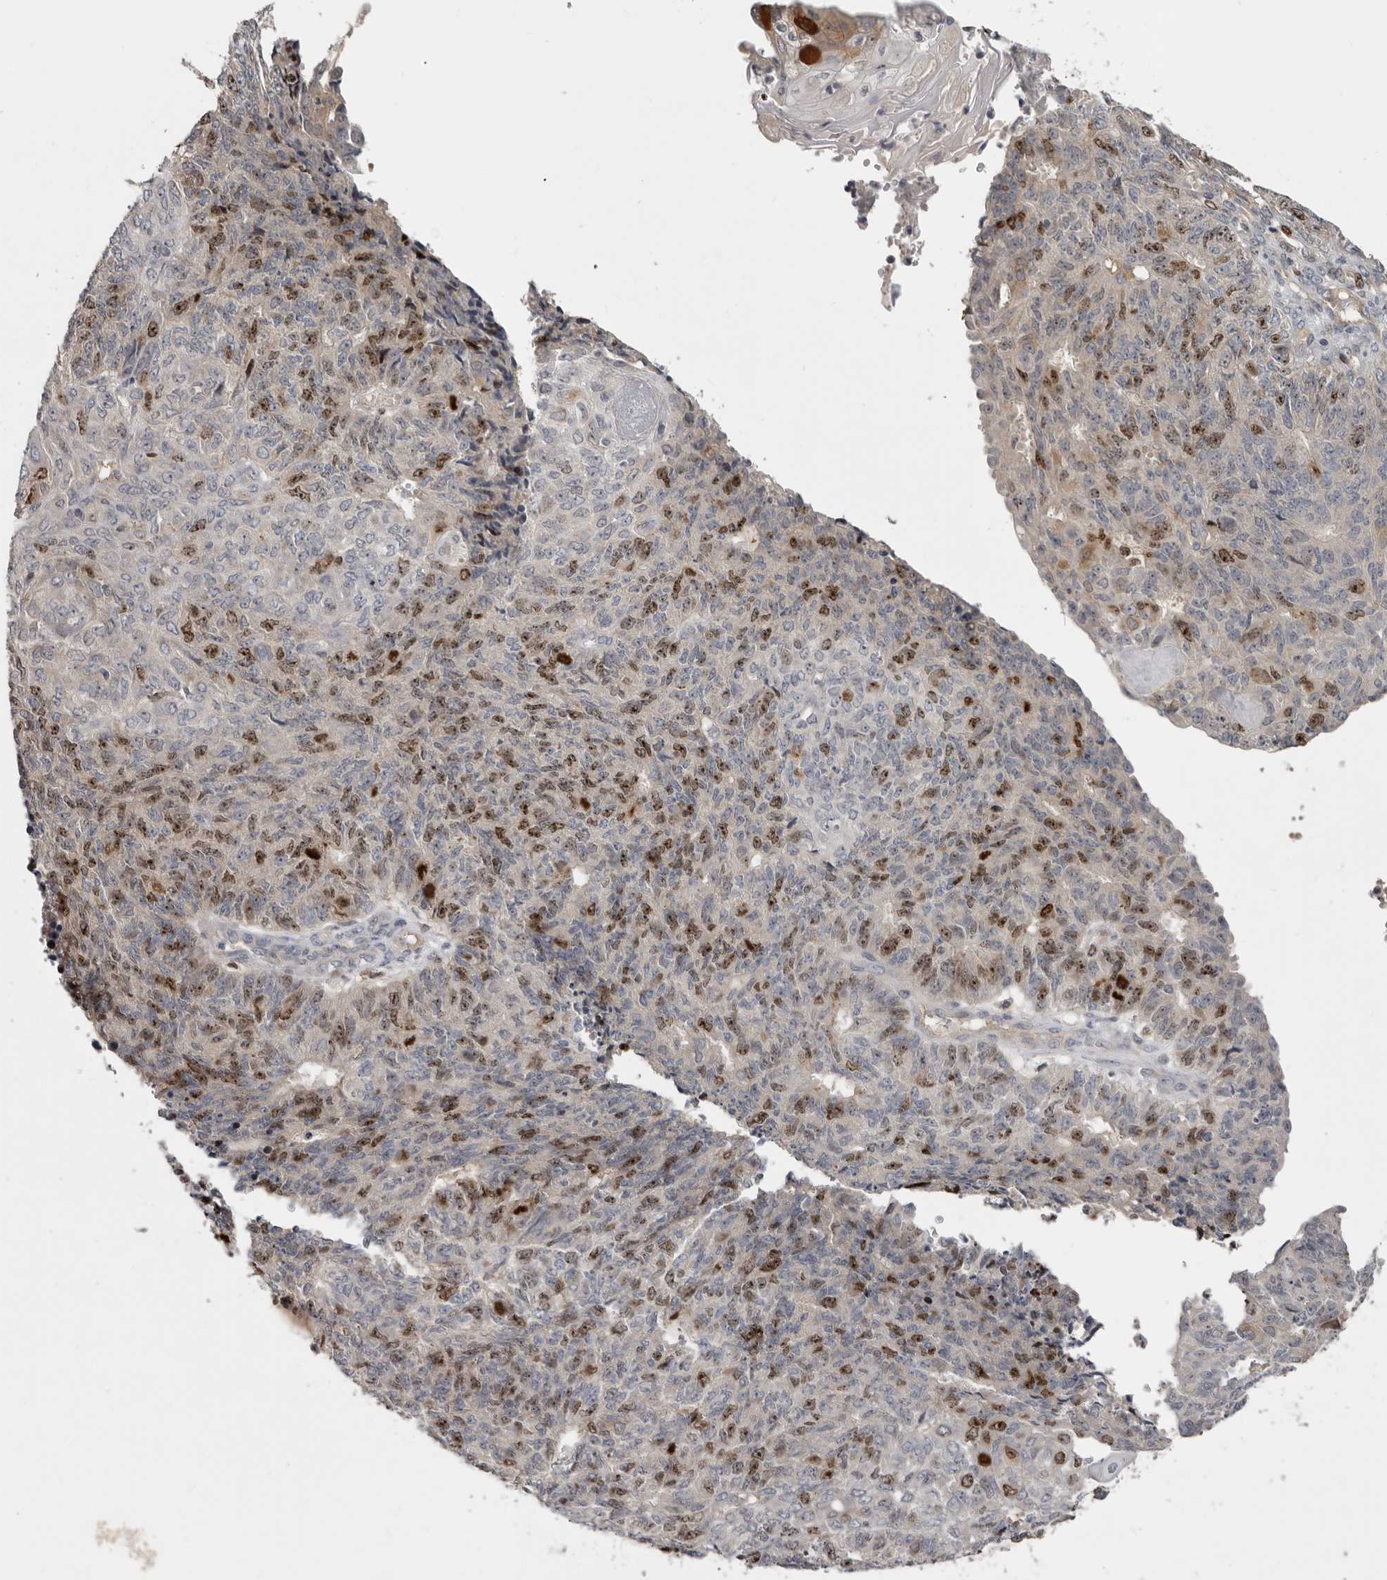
{"staining": {"intensity": "moderate", "quantity": "25%-75%", "location": "nuclear"}, "tissue": "endometrial cancer", "cell_type": "Tumor cells", "image_type": "cancer", "snomed": [{"axis": "morphology", "description": "Adenocarcinoma, NOS"}, {"axis": "topography", "description": "Endometrium"}], "caption": "Tumor cells show medium levels of moderate nuclear staining in about 25%-75% of cells in human endometrial cancer (adenocarcinoma).", "gene": "CDCA8", "patient": {"sex": "female", "age": 32}}